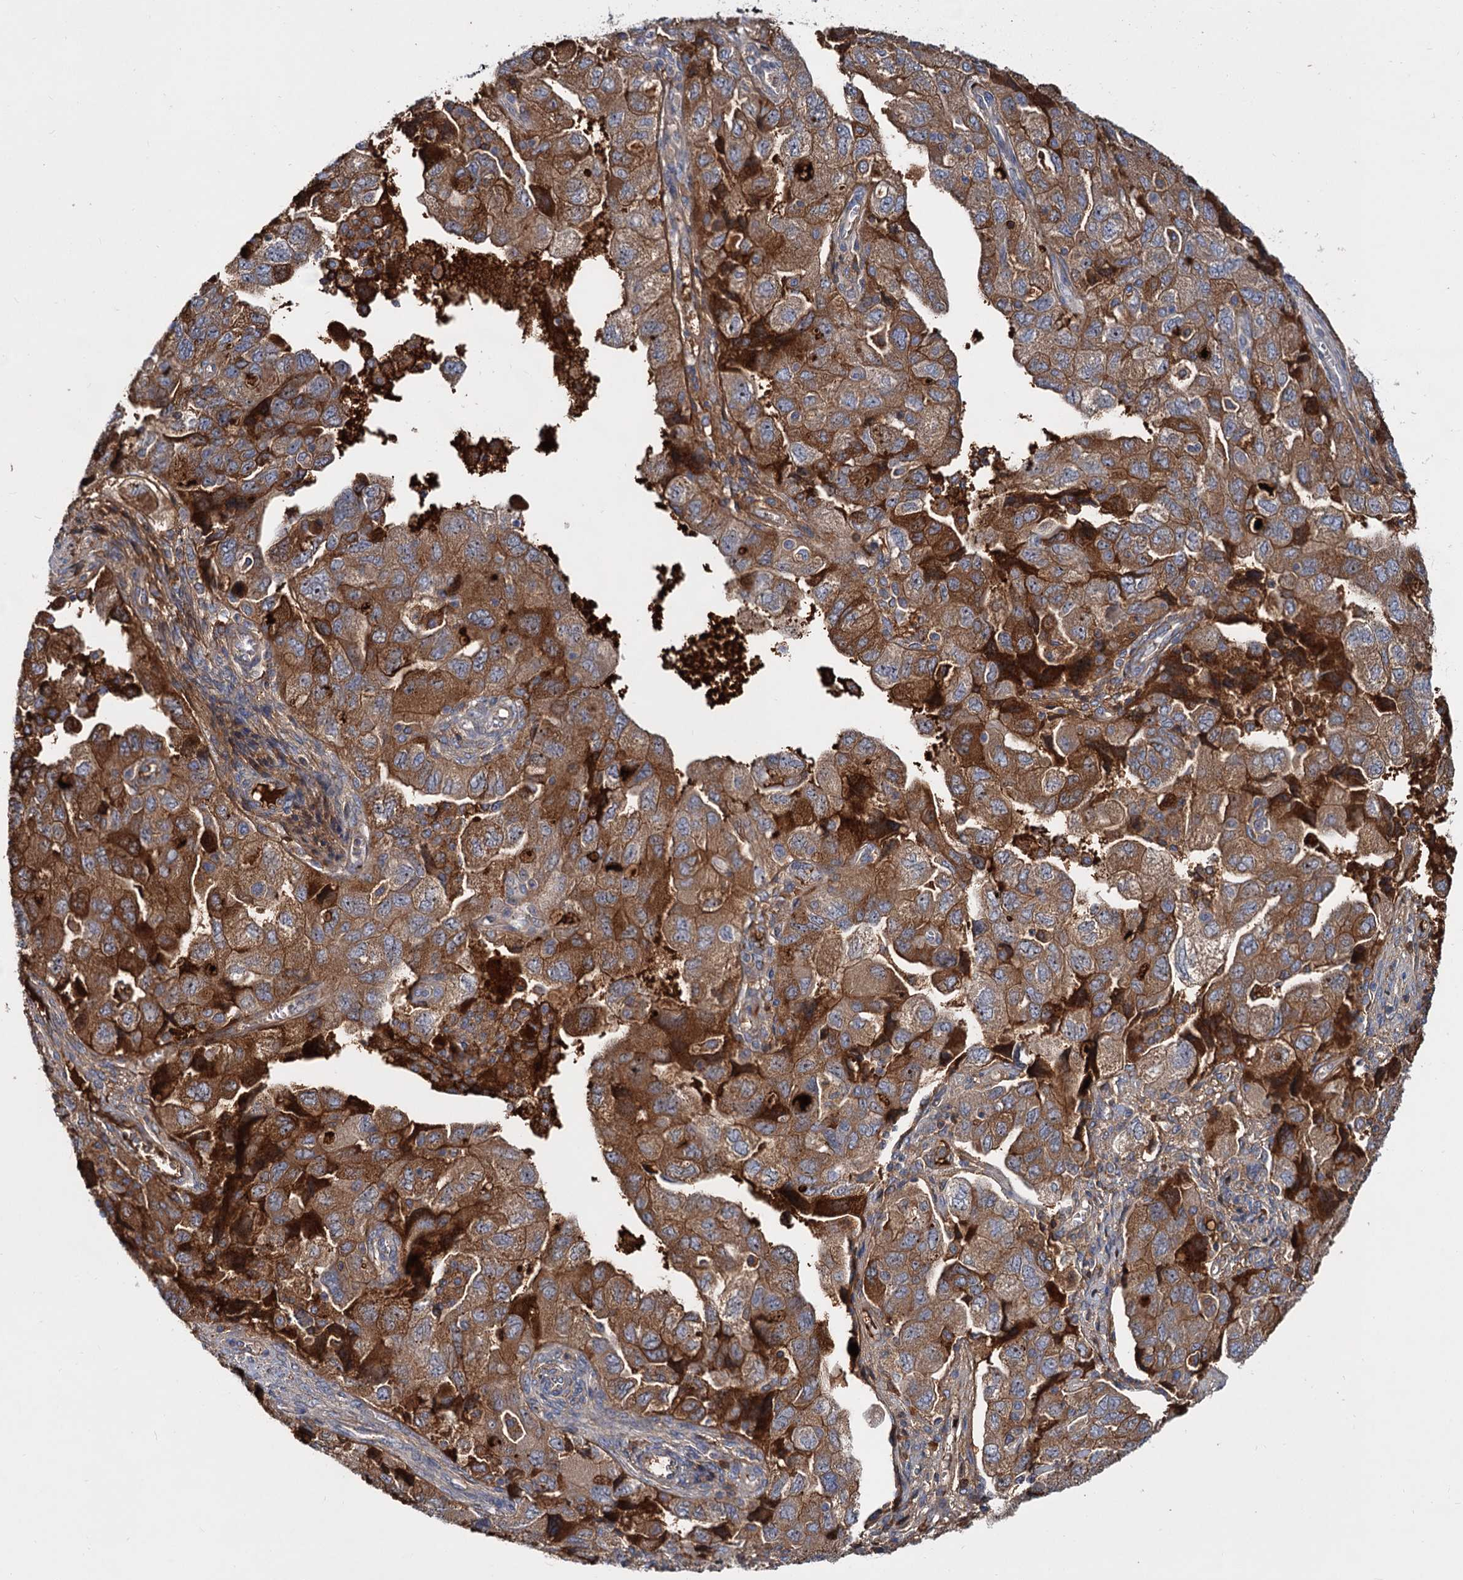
{"staining": {"intensity": "moderate", "quantity": ">75%", "location": "cytoplasmic/membranous"}, "tissue": "ovarian cancer", "cell_type": "Tumor cells", "image_type": "cancer", "snomed": [{"axis": "morphology", "description": "Carcinoma, NOS"}, {"axis": "morphology", "description": "Cystadenocarcinoma, serous, NOS"}, {"axis": "topography", "description": "Ovary"}], "caption": "A brown stain highlights moderate cytoplasmic/membranous positivity of a protein in ovarian cancer (carcinoma) tumor cells.", "gene": "CHRD", "patient": {"sex": "female", "age": 69}}